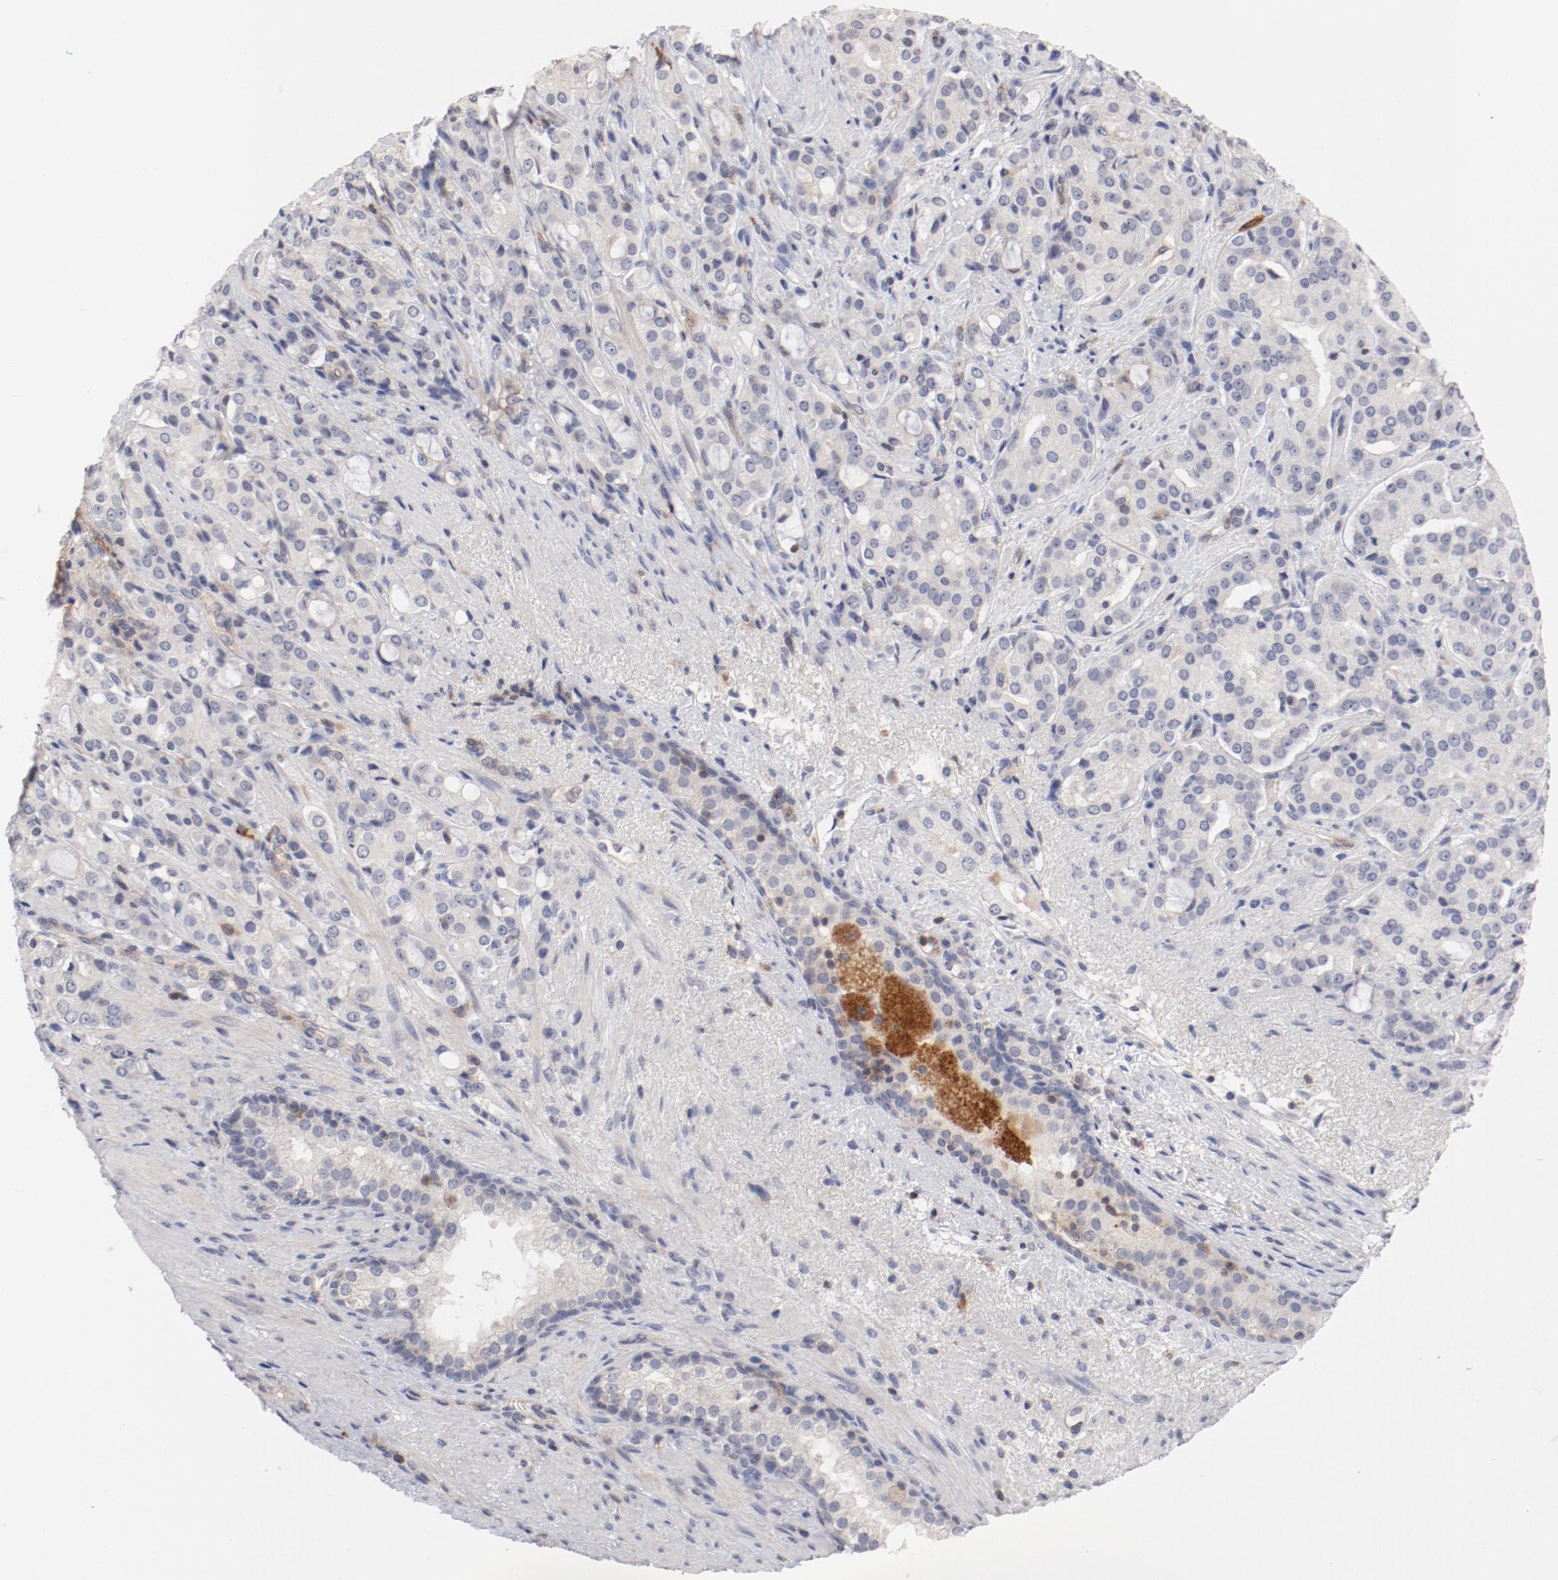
{"staining": {"intensity": "negative", "quantity": "none", "location": "none"}, "tissue": "prostate cancer", "cell_type": "Tumor cells", "image_type": "cancer", "snomed": [{"axis": "morphology", "description": "Adenocarcinoma, High grade"}, {"axis": "topography", "description": "Prostate"}], "caption": "Immunohistochemical staining of prostate adenocarcinoma (high-grade) exhibits no significant staining in tumor cells.", "gene": "CBL", "patient": {"sex": "male", "age": 72}}